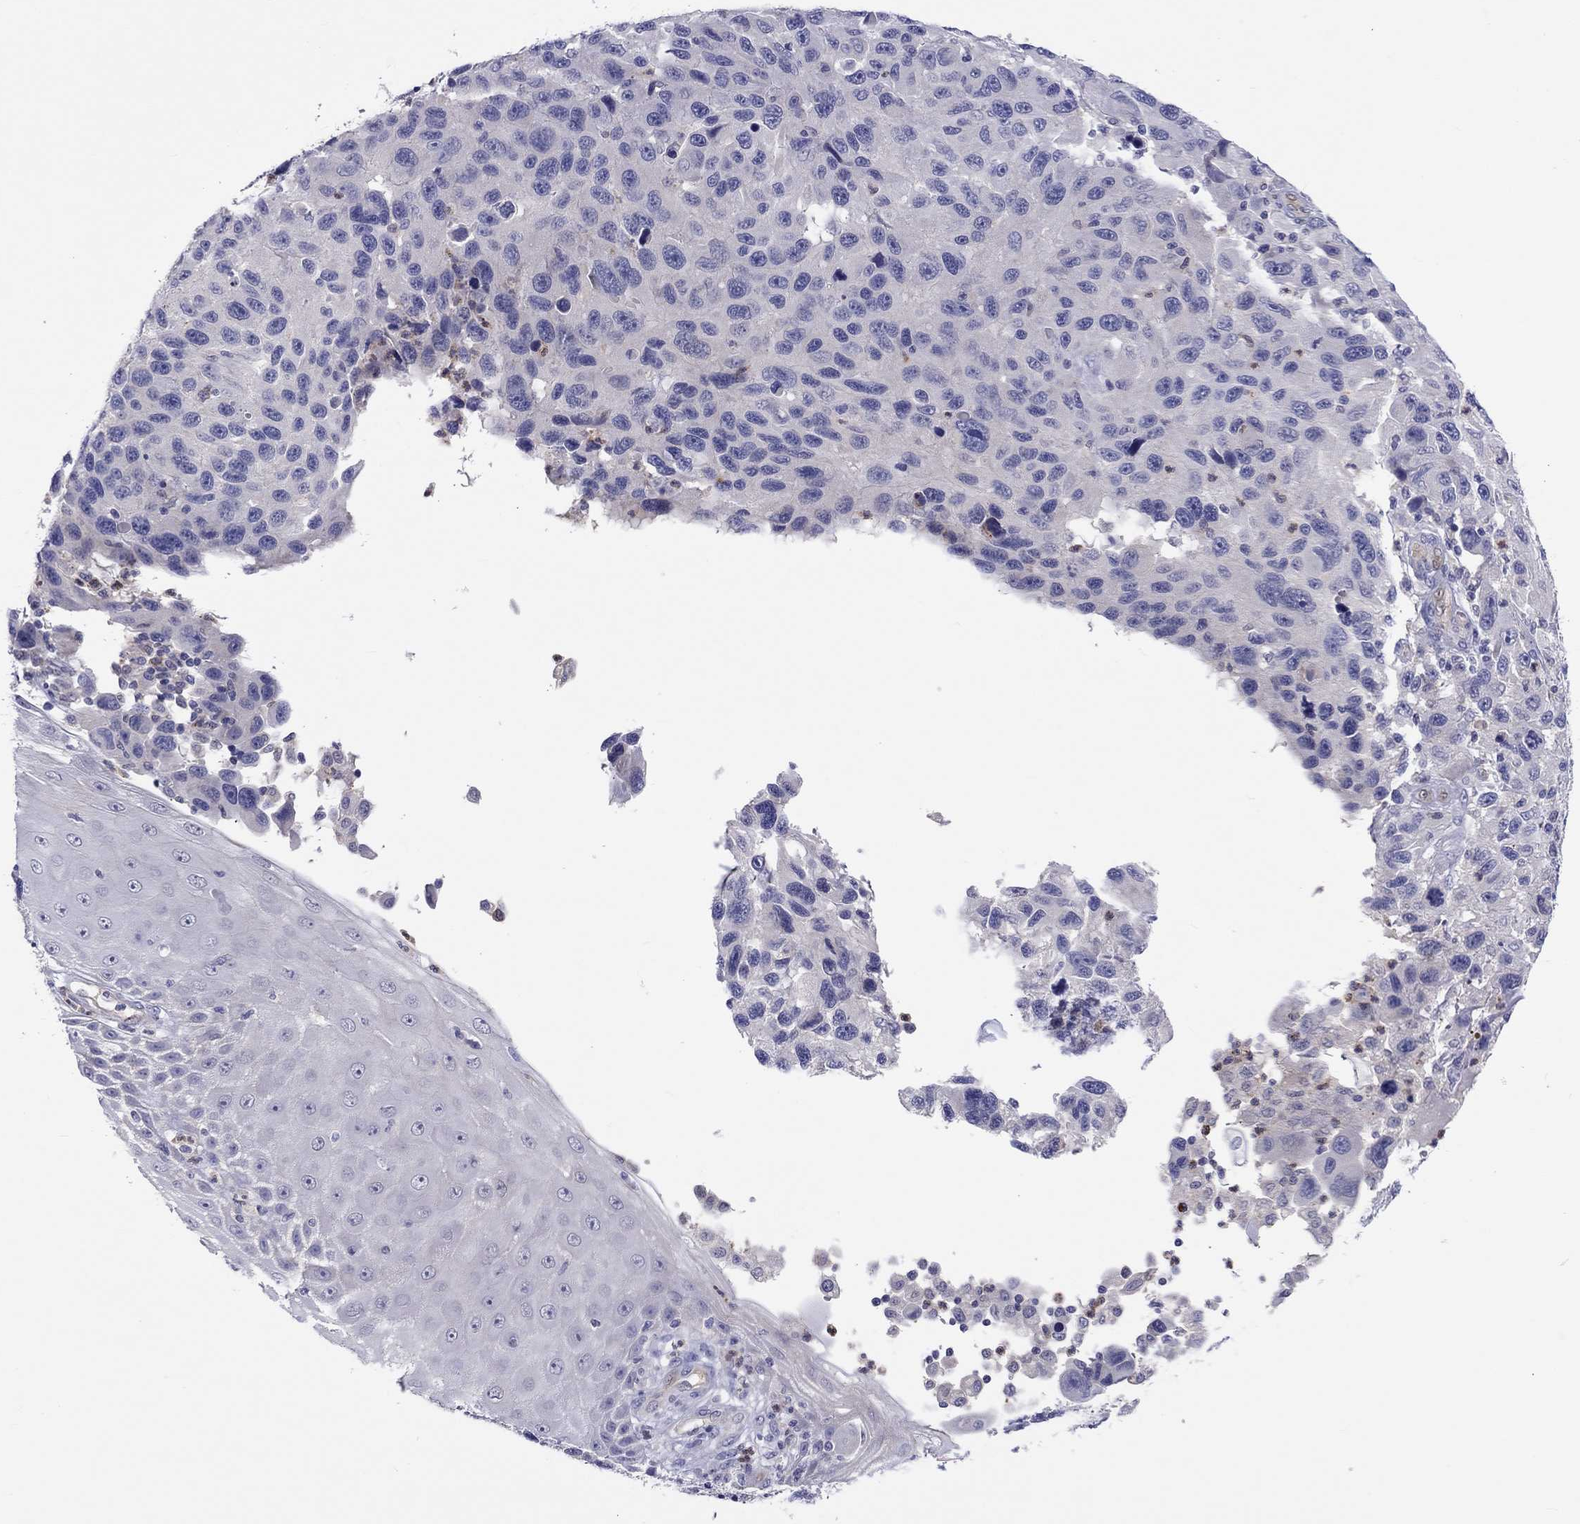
{"staining": {"intensity": "negative", "quantity": "none", "location": "none"}, "tissue": "melanoma", "cell_type": "Tumor cells", "image_type": "cancer", "snomed": [{"axis": "morphology", "description": "Malignant melanoma, NOS"}, {"axis": "topography", "description": "Skin"}], "caption": "Micrograph shows no protein staining in tumor cells of malignant melanoma tissue.", "gene": "ABCG4", "patient": {"sex": "male", "age": 53}}